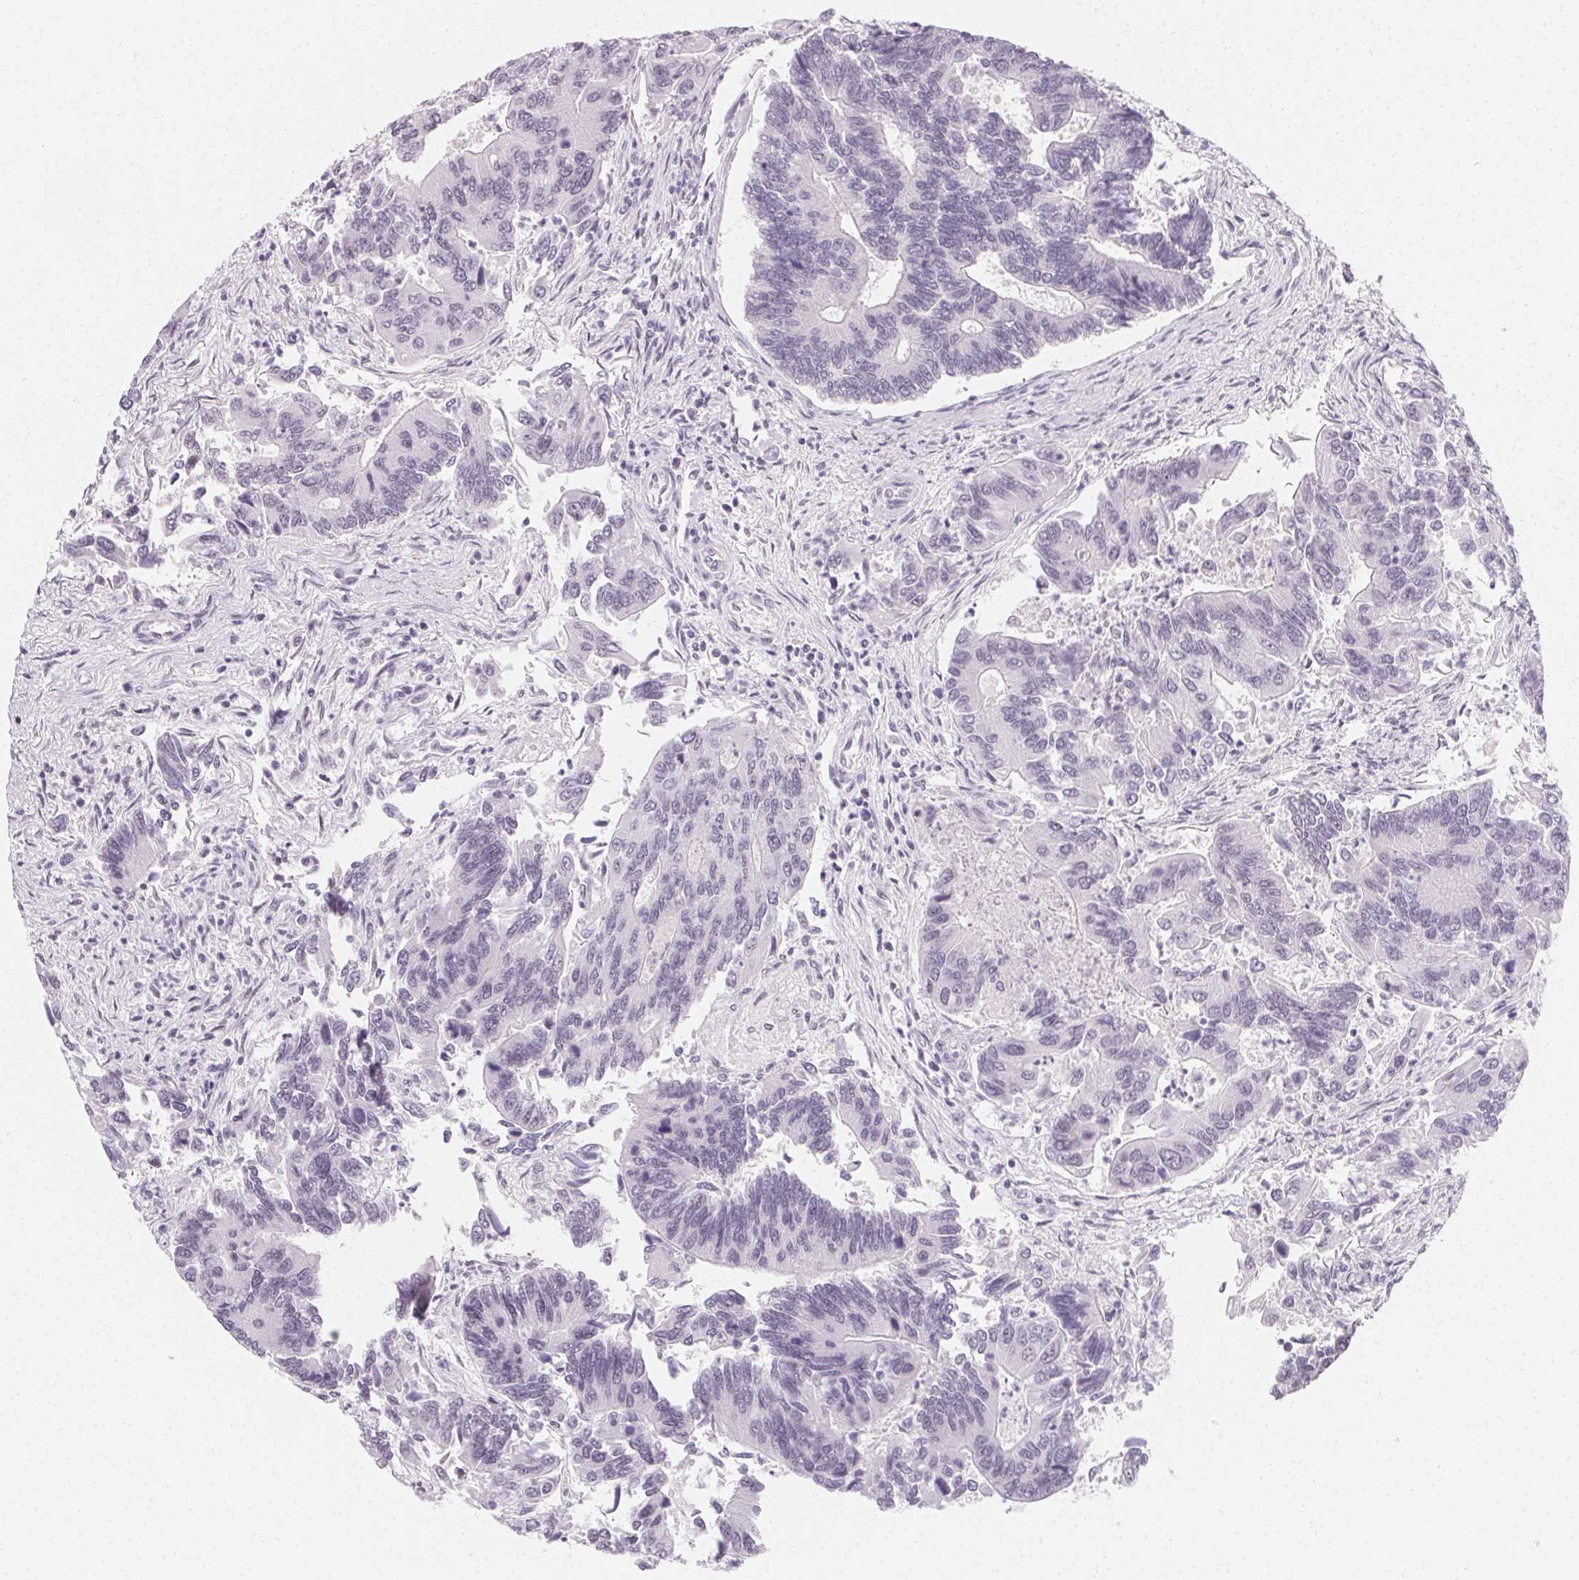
{"staining": {"intensity": "negative", "quantity": "none", "location": "none"}, "tissue": "colorectal cancer", "cell_type": "Tumor cells", "image_type": "cancer", "snomed": [{"axis": "morphology", "description": "Adenocarcinoma, NOS"}, {"axis": "topography", "description": "Colon"}], "caption": "An IHC micrograph of colorectal cancer is shown. There is no staining in tumor cells of colorectal cancer. (Immunohistochemistry (ihc), brightfield microscopy, high magnification).", "gene": "SYNPR", "patient": {"sex": "female", "age": 67}}